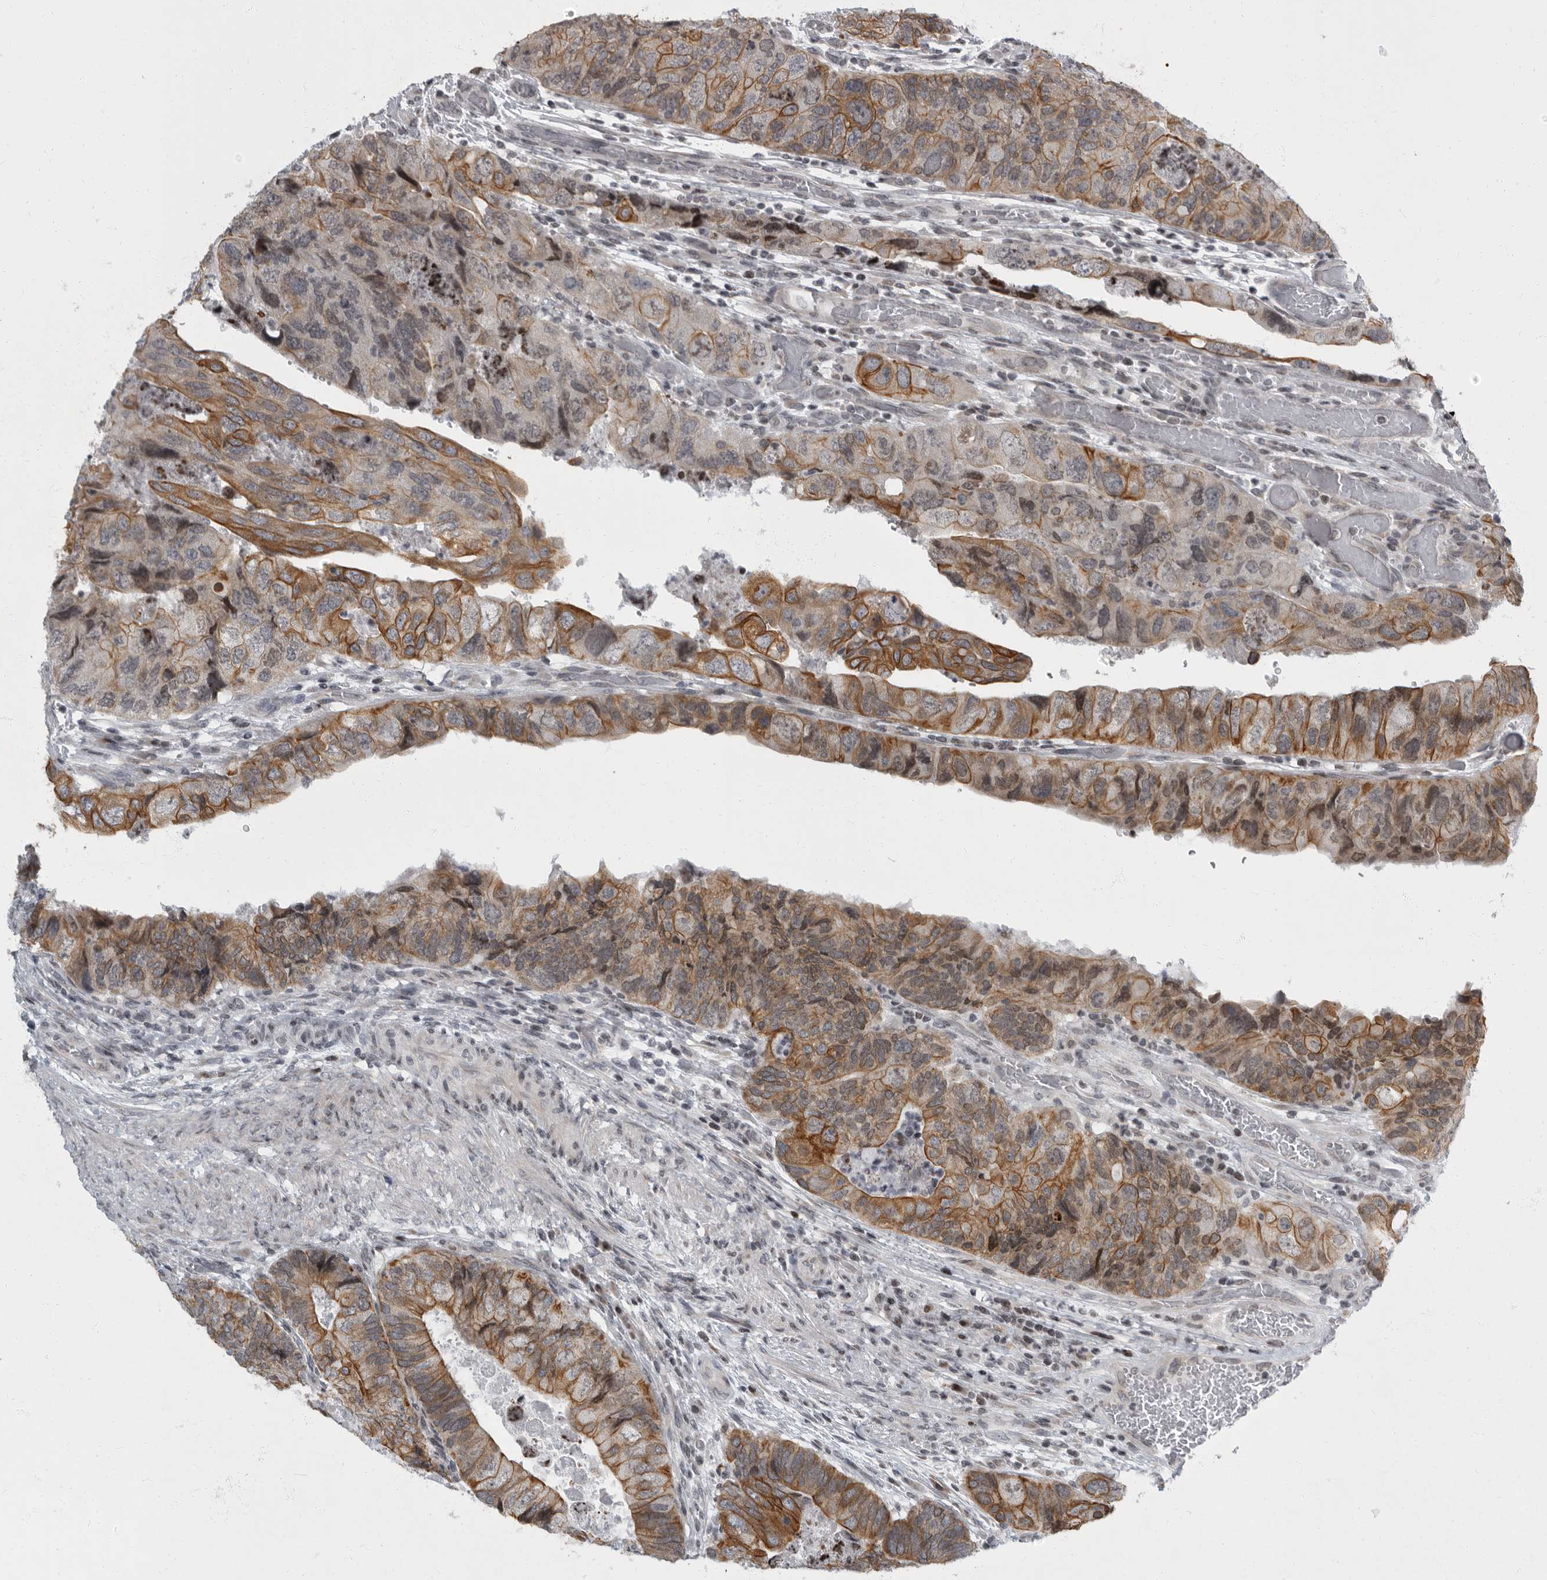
{"staining": {"intensity": "moderate", "quantity": ">75%", "location": "cytoplasmic/membranous"}, "tissue": "colorectal cancer", "cell_type": "Tumor cells", "image_type": "cancer", "snomed": [{"axis": "morphology", "description": "Adenocarcinoma, NOS"}, {"axis": "topography", "description": "Rectum"}], "caption": "Immunohistochemical staining of colorectal cancer shows moderate cytoplasmic/membranous protein expression in about >75% of tumor cells. (DAB = brown stain, brightfield microscopy at high magnification).", "gene": "EVI5", "patient": {"sex": "male", "age": 63}}